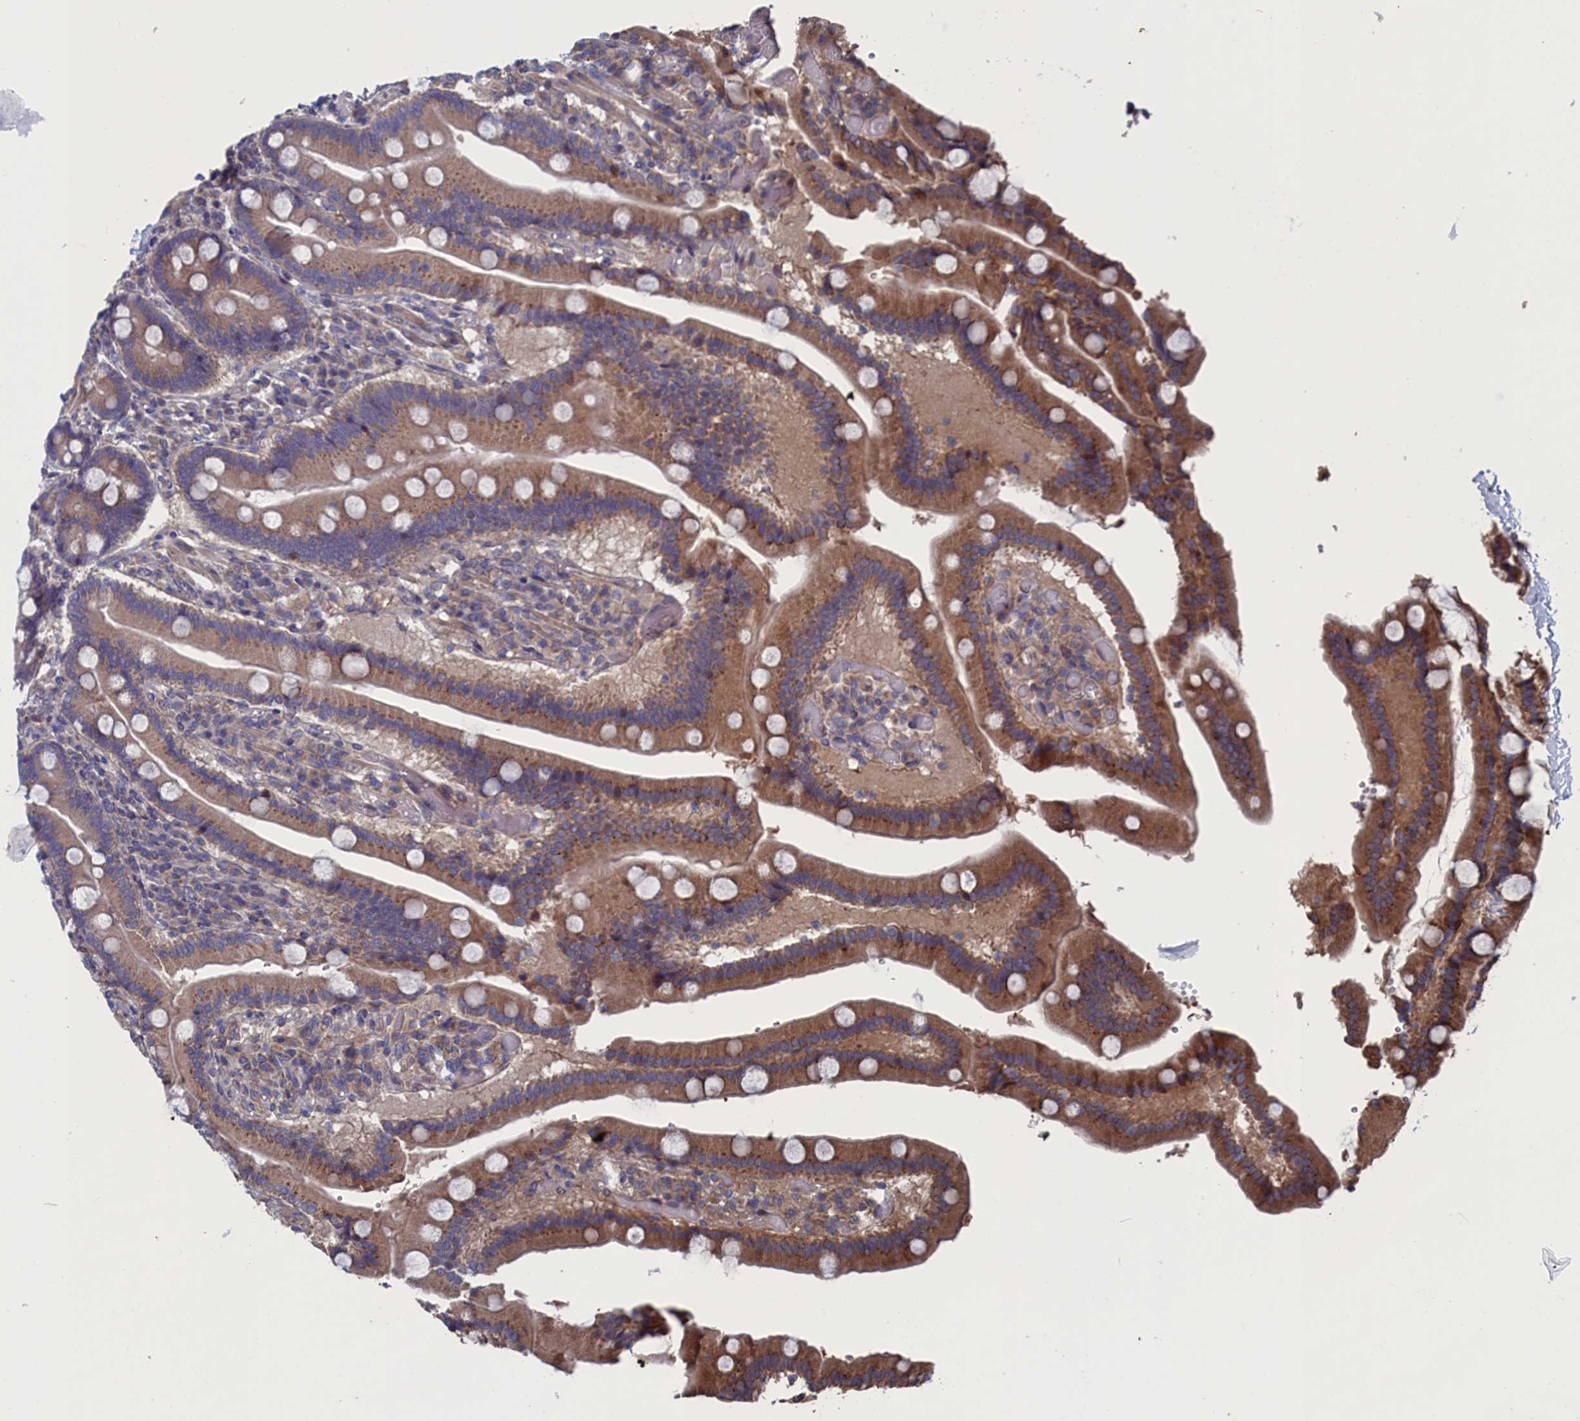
{"staining": {"intensity": "strong", "quantity": ">75%", "location": "cytoplasmic/membranous"}, "tissue": "duodenum", "cell_type": "Glandular cells", "image_type": "normal", "snomed": [{"axis": "morphology", "description": "Normal tissue, NOS"}, {"axis": "topography", "description": "Duodenum"}], "caption": "Immunohistochemistry (IHC) of normal duodenum displays high levels of strong cytoplasmic/membranous expression in about >75% of glandular cells.", "gene": "SPATA13", "patient": {"sex": "female", "age": 62}}